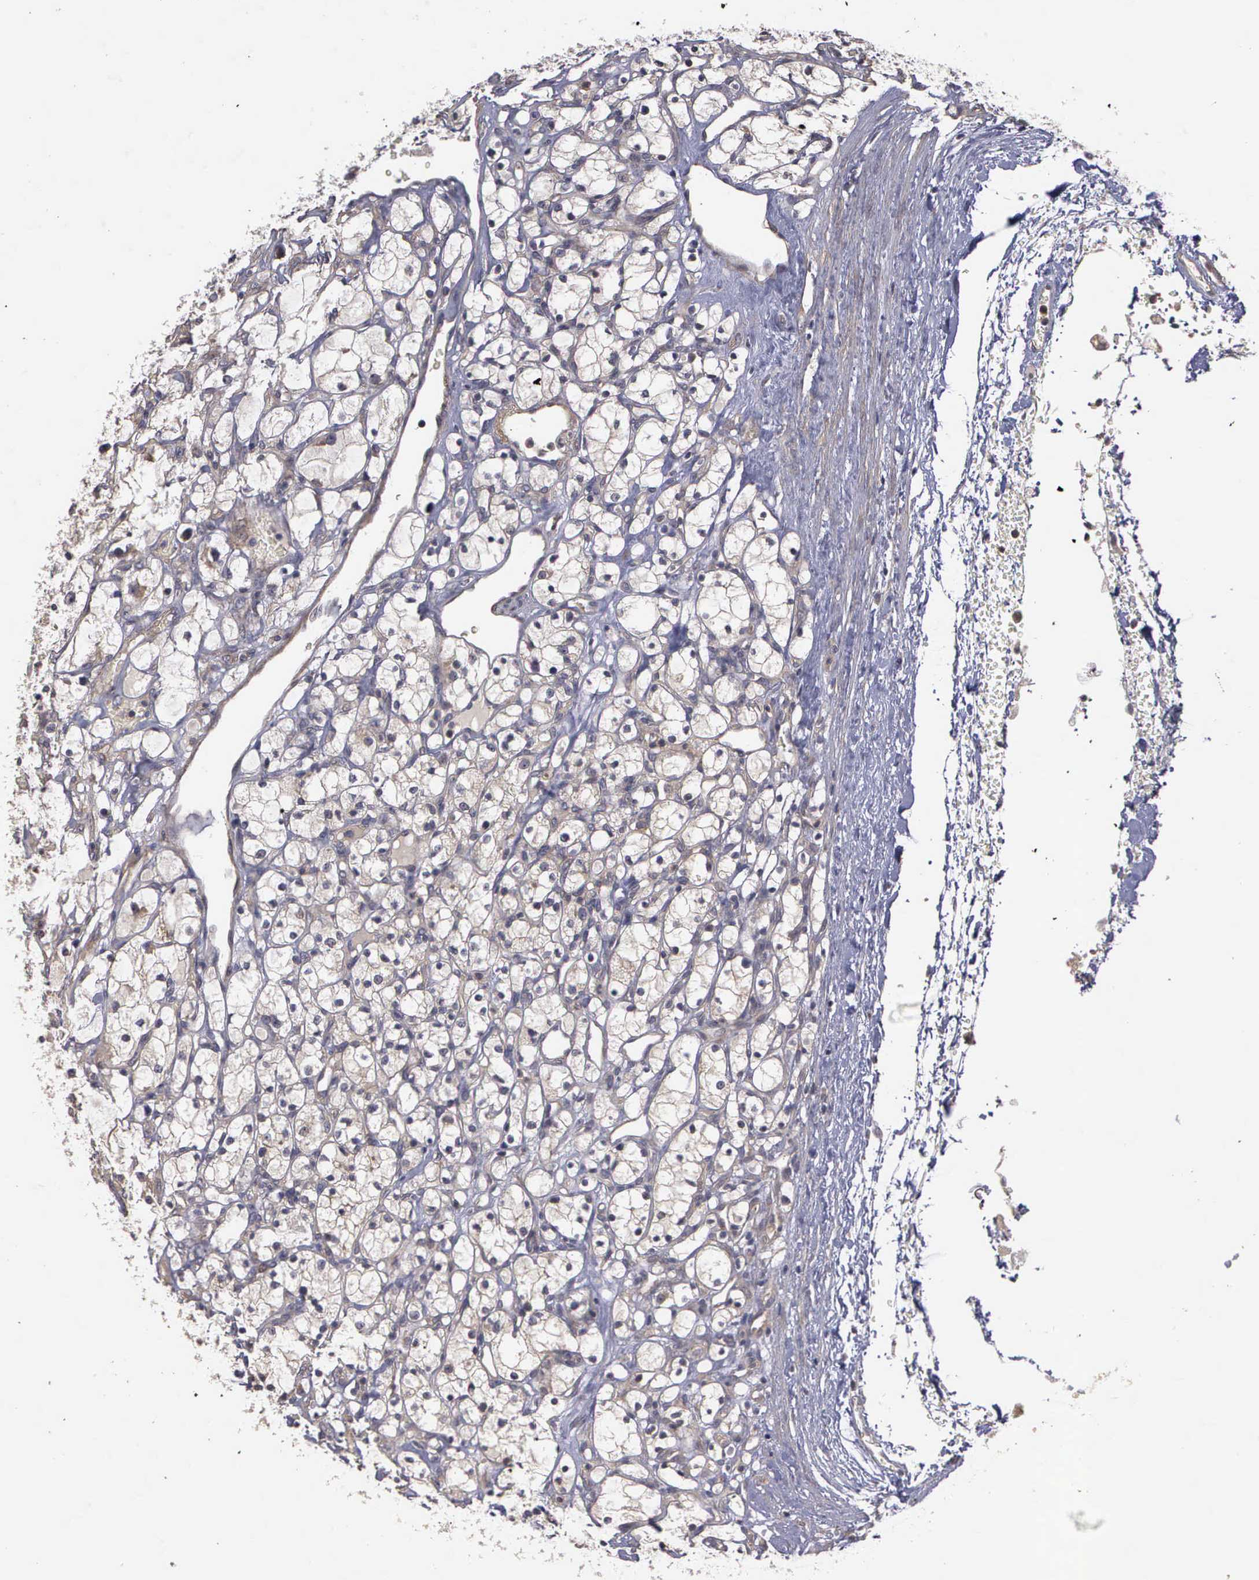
{"staining": {"intensity": "weak", "quantity": ">75%", "location": "cytoplasmic/membranous"}, "tissue": "renal cancer", "cell_type": "Tumor cells", "image_type": "cancer", "snomed": [{"axis": "morphology", "description": "Adenocarcinoma, NOS"}, {"axis": "topography", "description": "Kidney"}], "caption": "Renal cancer (adenocarcinoma) tissue exhibits weak cytoplasmic/membranous staining in about >75% of tumor cells", "gene": "RTL10", "patient": {"sex": "female", "age": 83}}